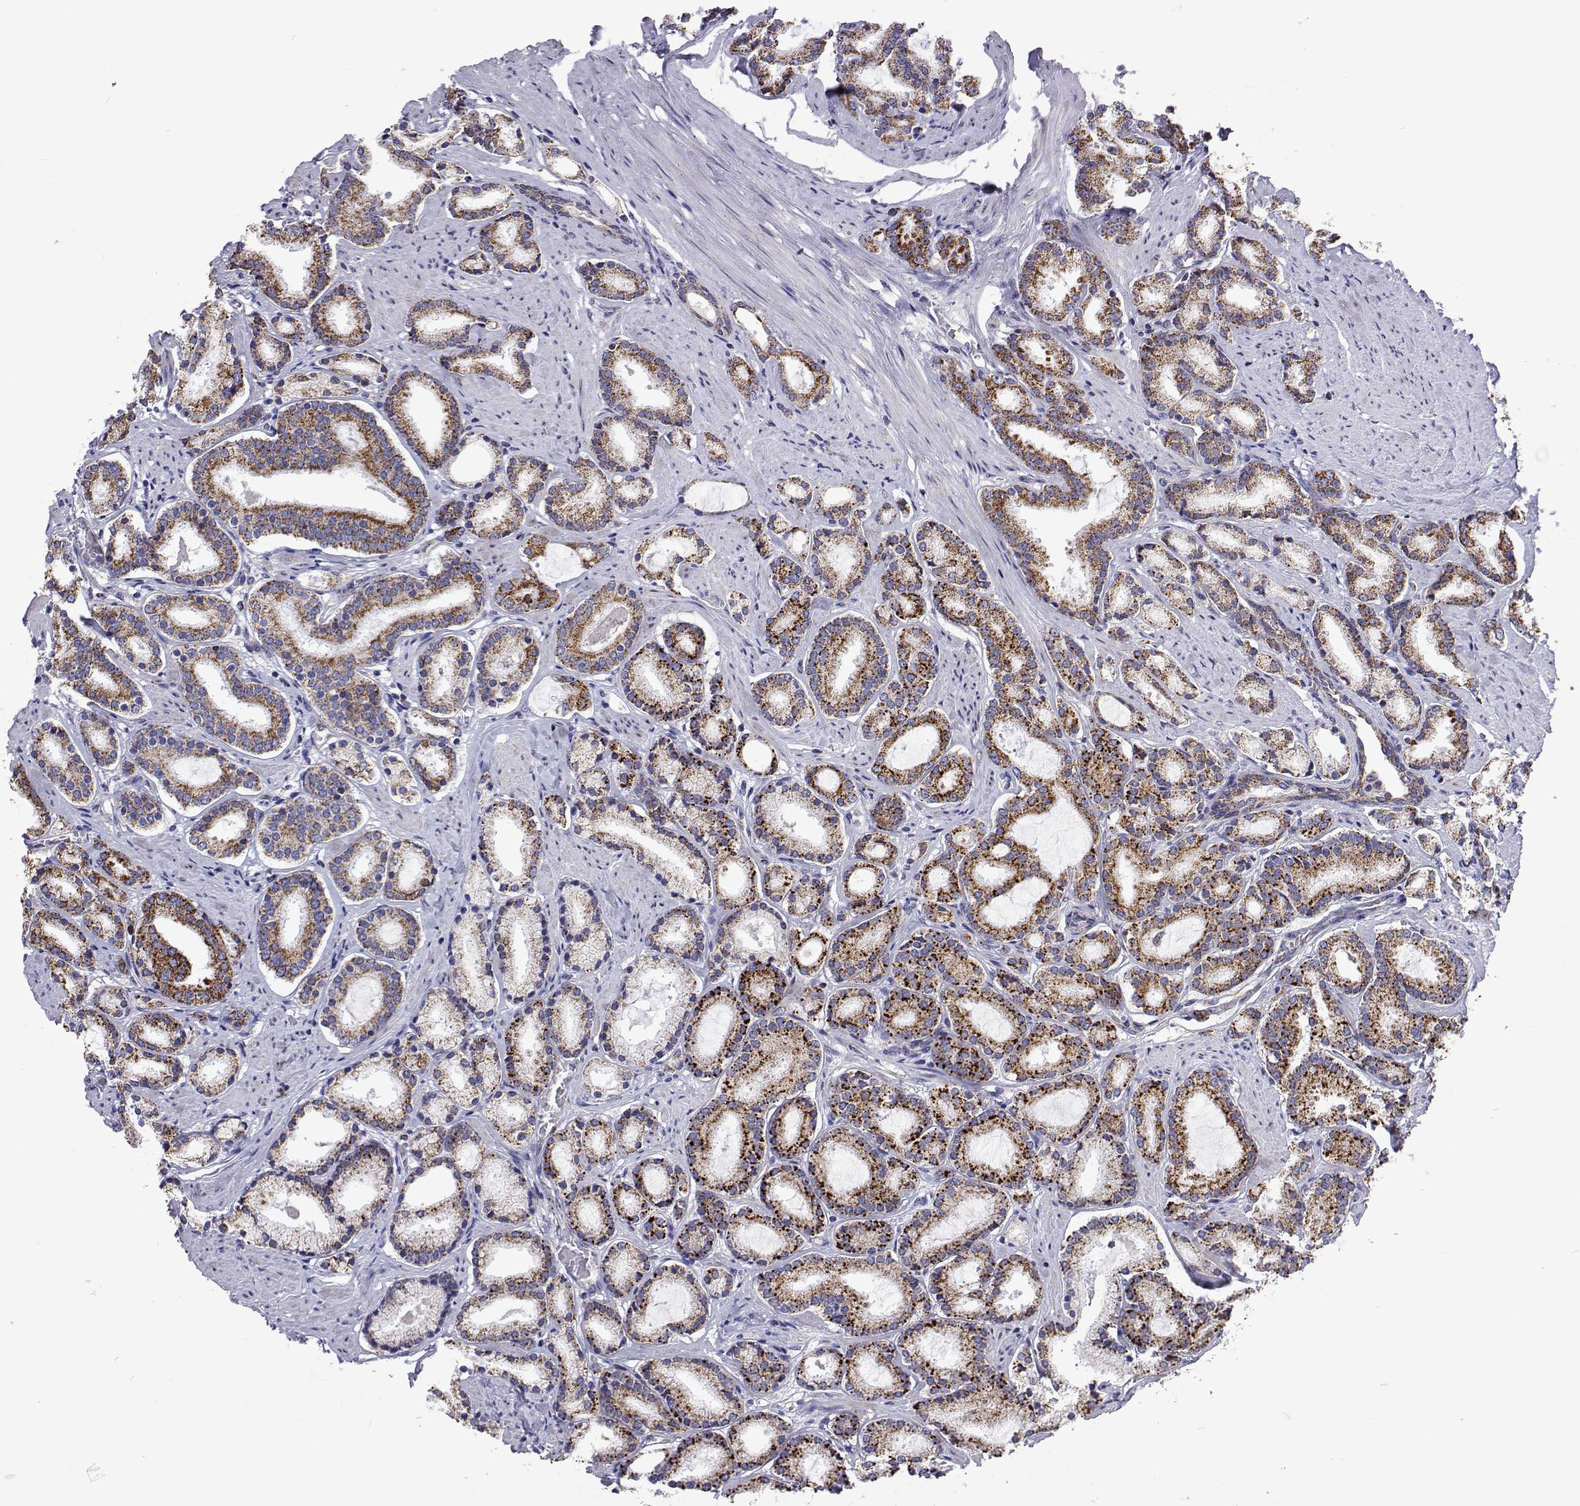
{"staining": {"intensity": "strong", "quantity": ">75%", "location": "cytoplasmic/membranous"}, "tissue": "prostate cancer", "cell_type": "Tumor cells", "image_type": "cancer", "snomed": [{"axis": "morphology", "description": "Adenocarcinoma, High grade"}, {"axis": "topography", "description": "Prostate"}], "caption": "This is a histology image of IHC staining of prostate adenocarcinoma (high-grade), which shows strong positivity in the cytoplasmic/membranous of tumor cells.", "gene": "MCCC2", "patient": {"sex": "male", "age": 63}}